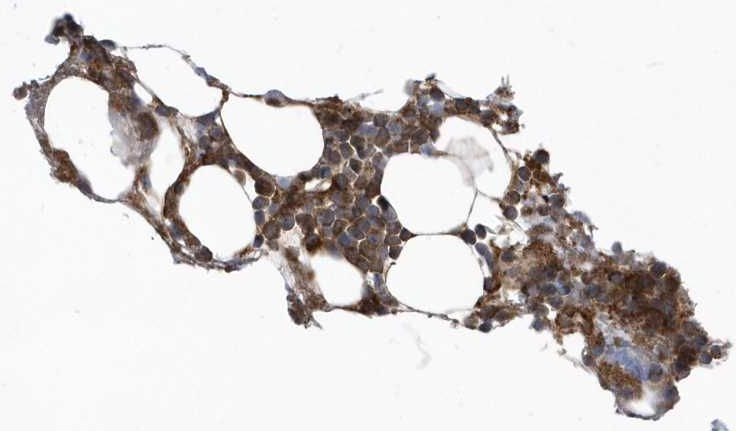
{"staining": {"intensity": "moderate", "quantity": "25%-75%", "location": "cytoplasmic/membranous,nuclear"}, "tissue": "bone marrow", "cell_type": "Hematopoietic cells", "image_type": "normal", "snomed": [{"axis": "morphology", "description": "Normal tissue, NOS"}, {"axis": "topography", "description": "Bone marrow"}], "caption": "Human bone marrow stained with a protein marker reveals moderate staining in hematopoietic cells.", "gene": "HRH4", "patient": {"sex": "male", "age": 58}}